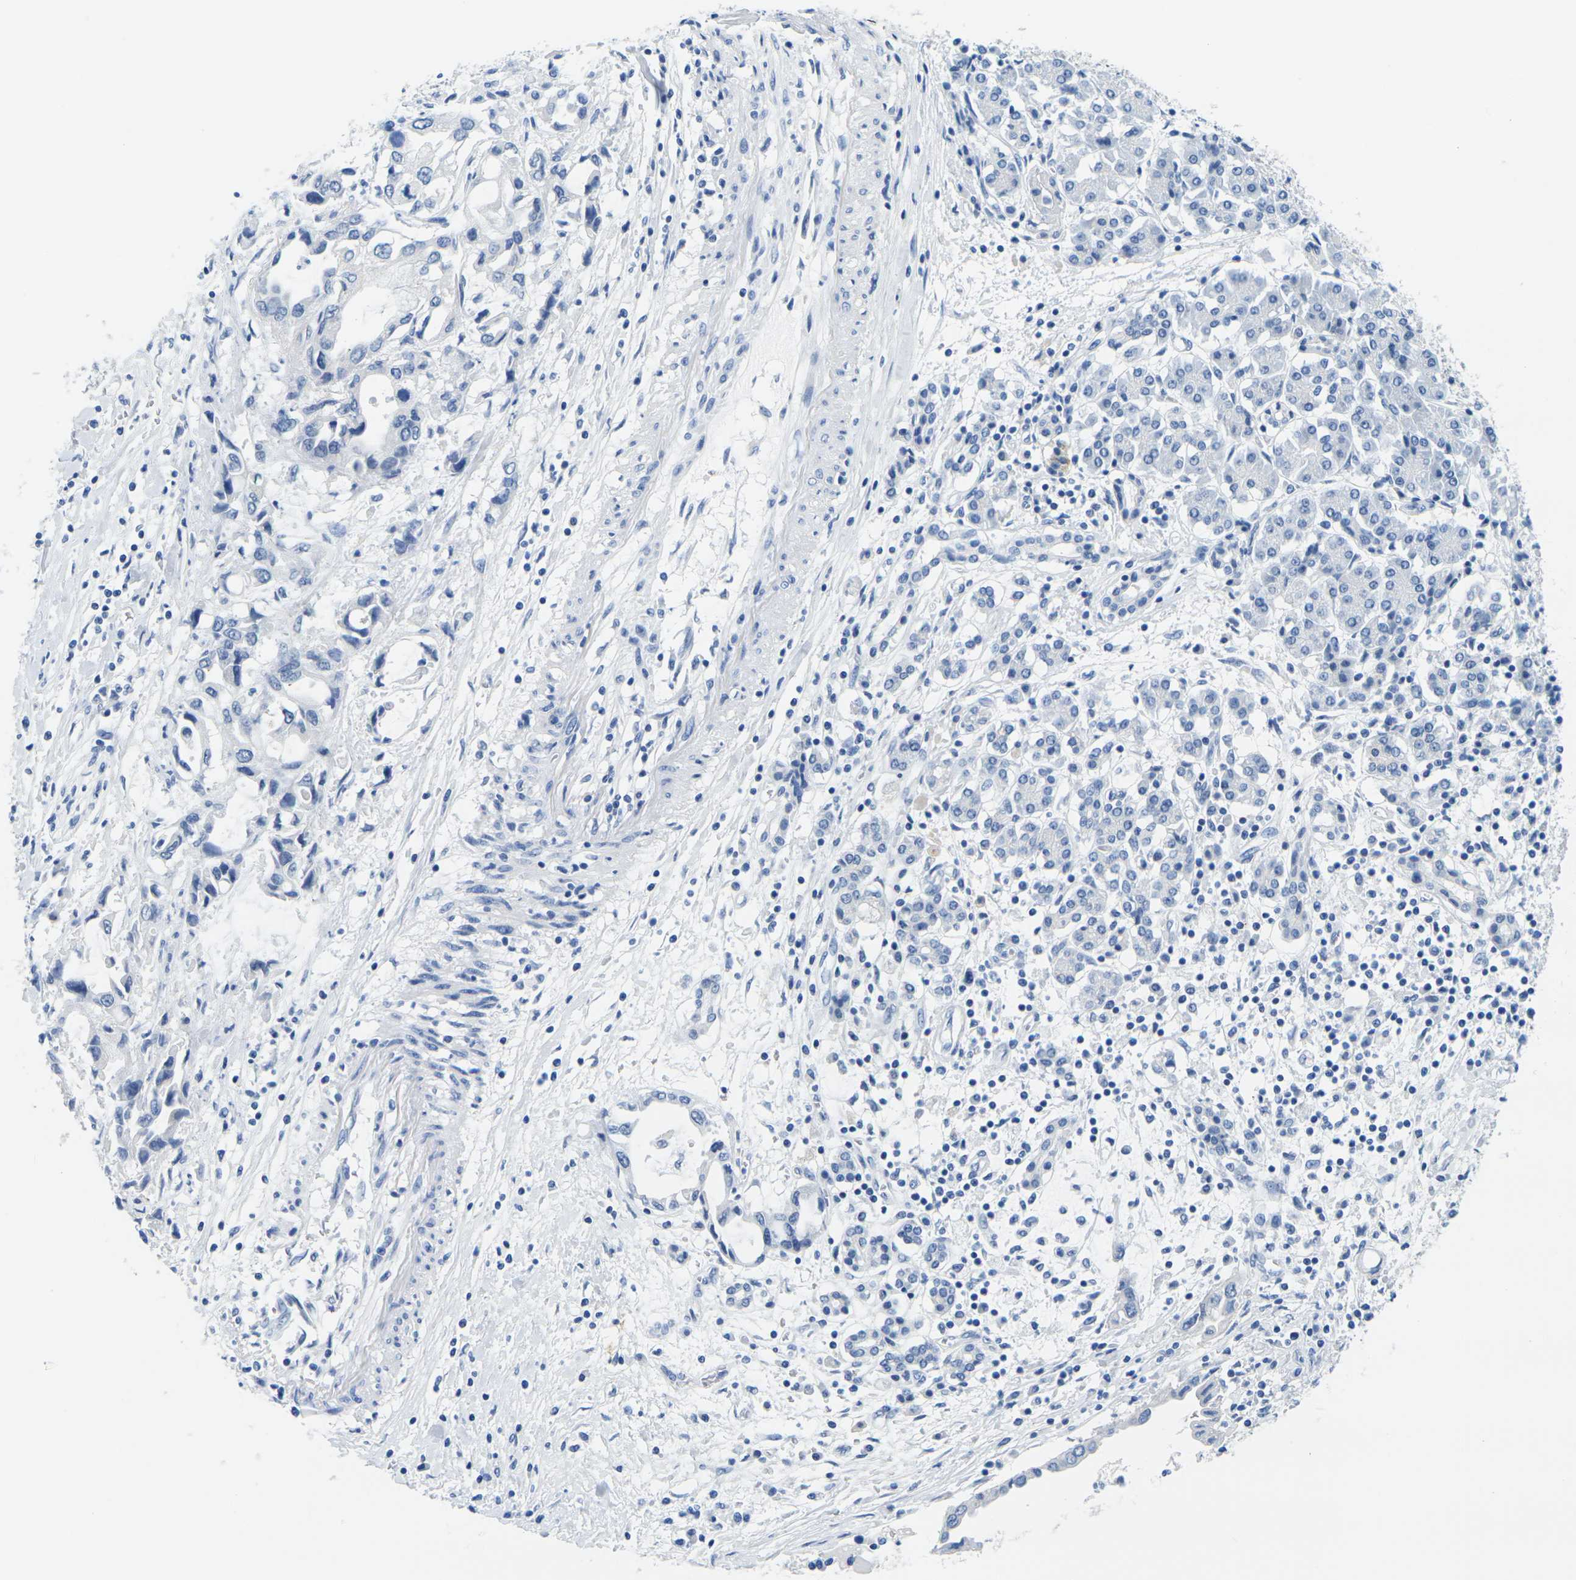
{"staining": {"intensity": "negative", "quantity": "none", "location": "none"}, "tissue": "pancreatic cancer", "cell_type": "Tumor cells", "image_type": "cancer", "snomed": [{"axis": "morphology", "description": "Adenocarcinoma, NOS"}, {"axis": "topography", "description": "Pancreas"}], "caption": "Human adenocarcinoma (pancreatic) stained for a protein using immunohistochemistry (IHC) displays no expression in tumor cells.", "gene": "FAM3D", "patient": {"sex": "female", "age": 57}}